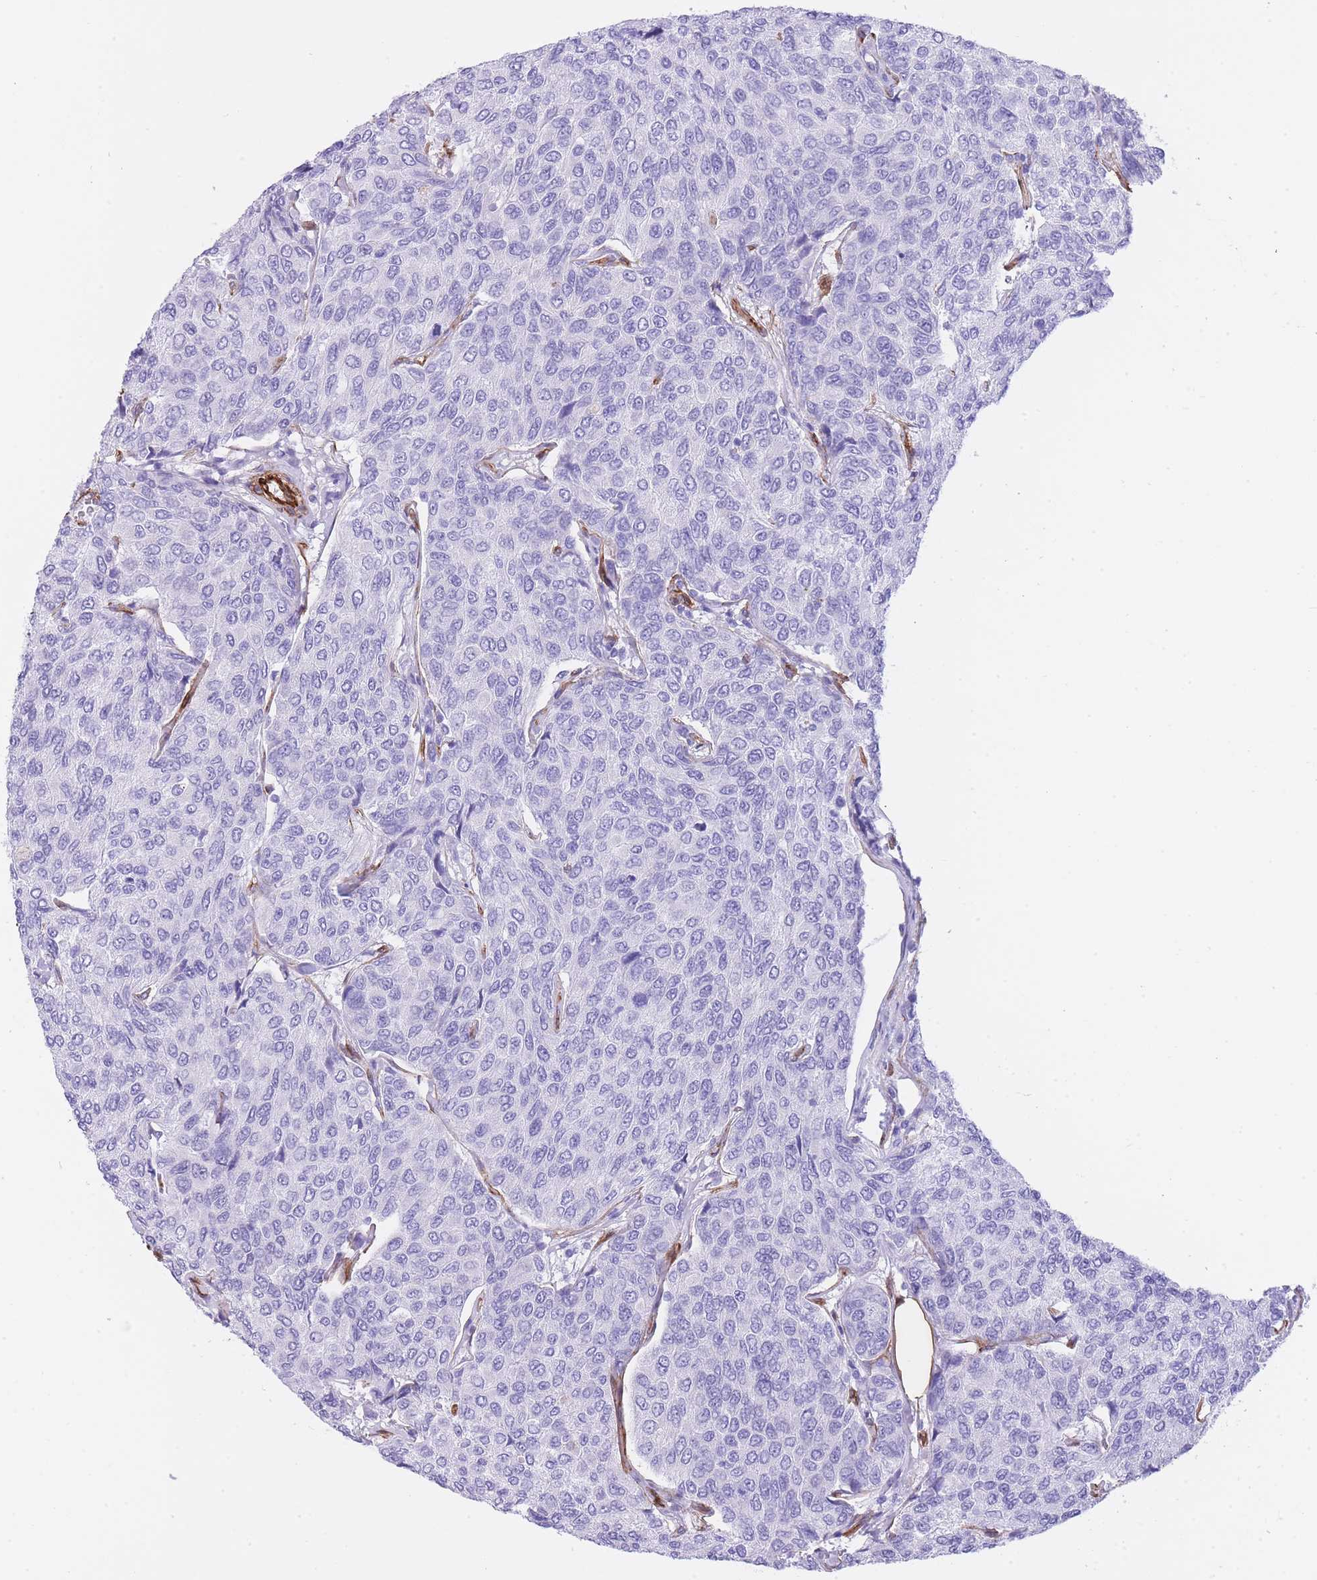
{"staining": {"intensity": "negative", "quantity": "none", "location": "none"}, "tissue": "breast cancer", "cell_type": "Tumor cells", "image_type": "cancer", "snomed": [{"axis": "morphology", "description": "Duct carcinoma"}, {"axis": "topography", "description": "Breast"}], "caption": "Micrograph shows no protein positivity in tumor cells of infiltrating ductal carcinoma (breast) tissue.", "gene": "CAVIN1", "patient": {"sex": "female", "age": 55}}